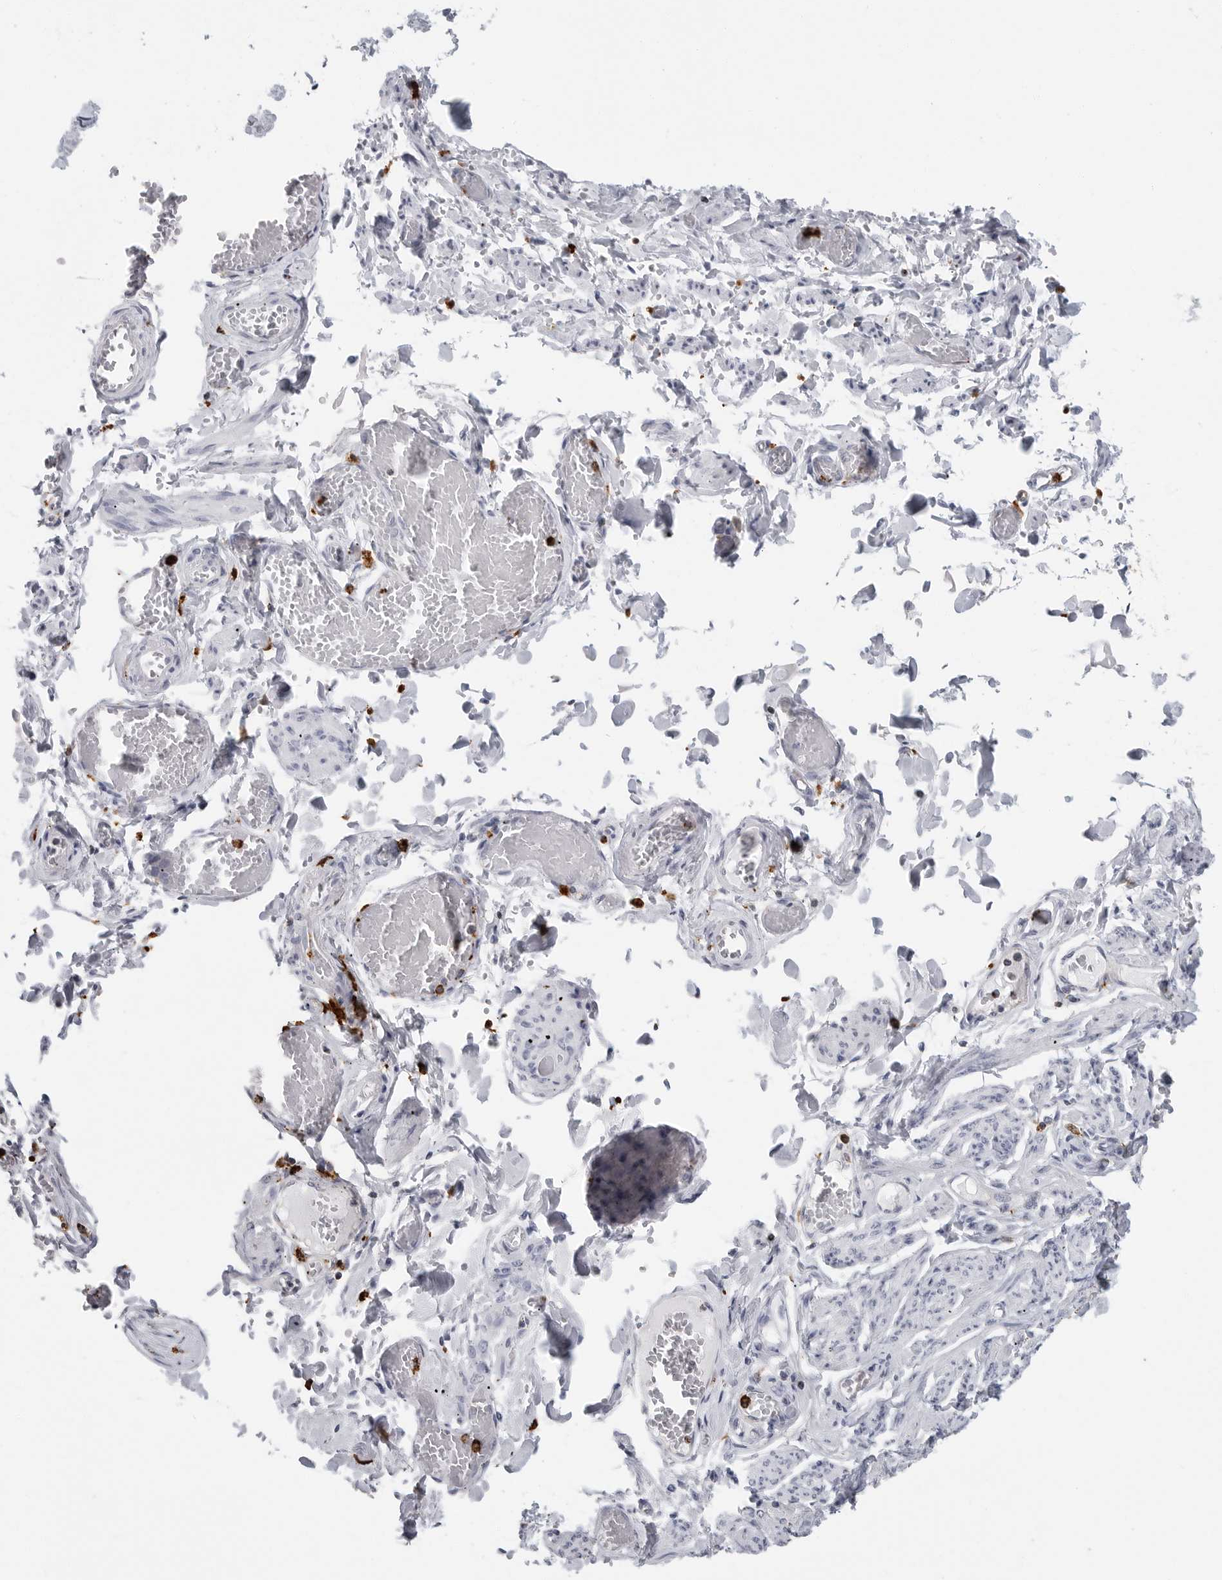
{"staining": {"intensity": "negative", "quantity": "none", "location": "none"}, "tissue": "soft tissue", "cell_type": "Fibroblasts", "image_type": "normal", "snomed": [{"axis": "morphology", "description": "Normal tissue, NOS"}, {"axis": "topography", "description": "Vascular tissue"}, {"axis": "topography", "description": "Fallopian tube"}, {"axis": "topography", "description": "Ovary"}], "caption": "The micrograph shows no significant expression in fibroblasts of soft tissue.", "gene": "IFI30", "patient": {"sex": "female", "age": 67}}